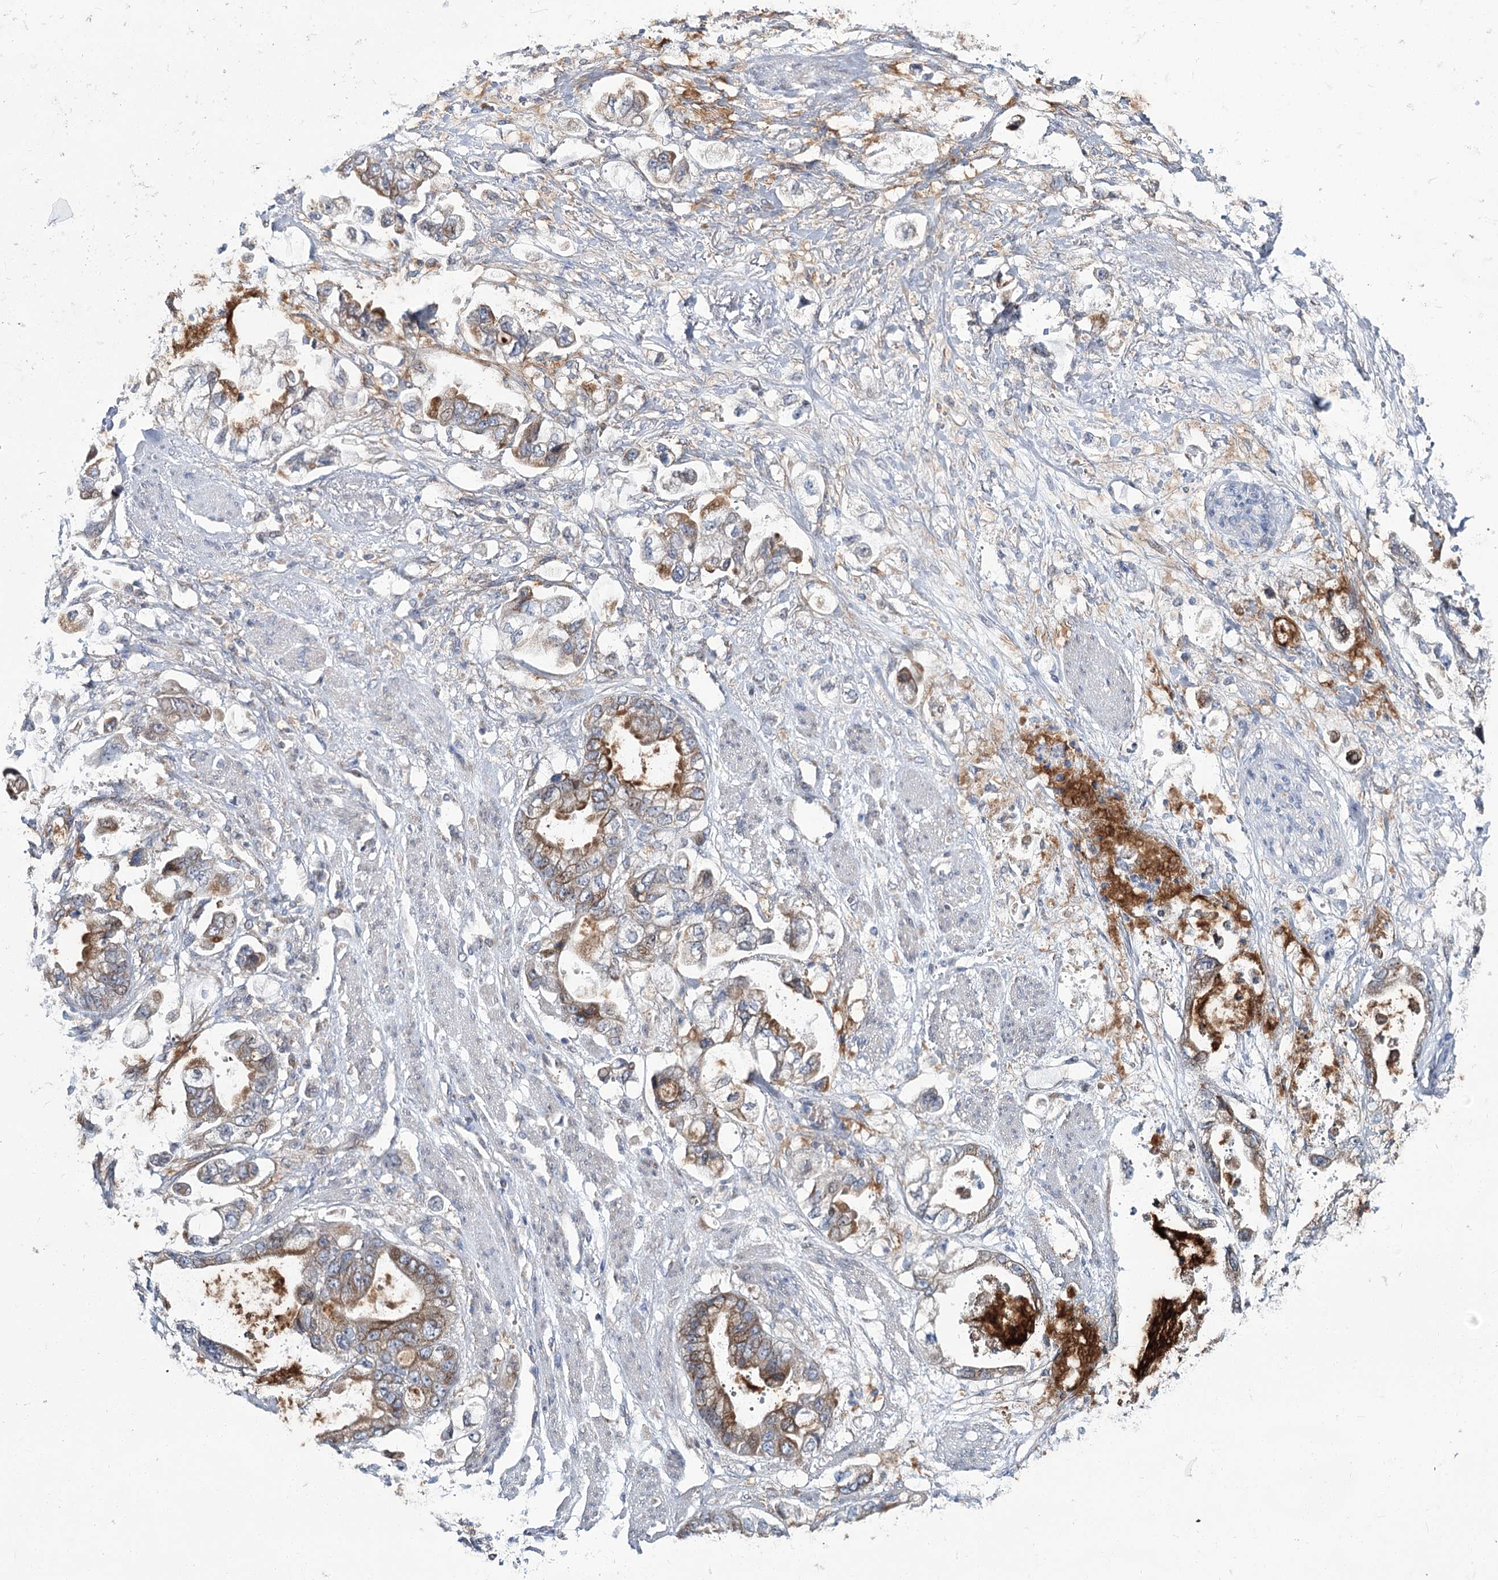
{"staining": {"intensity": "moderate", "quantity": ">75%", "location": "cytoplasmic/membranous"}, "tissue": "stomach cancer", "cell_type": "Tumor cells", "image_type": "cancer", "snomed": [{"axis": "morphology", "description": "Adenocarcinoma, NOS"}, {"axis": "topography", "description": "Stomach"}], "caption": "Approximately >75% of tumor cells in adenocarcinoma (stomach) show moderate cytoplasmic/membranous protein positivity as visualized by brown immunohistochemical staining.", "gene": "CPLANE1", "patient": {"sex": "male", "age": 62}}